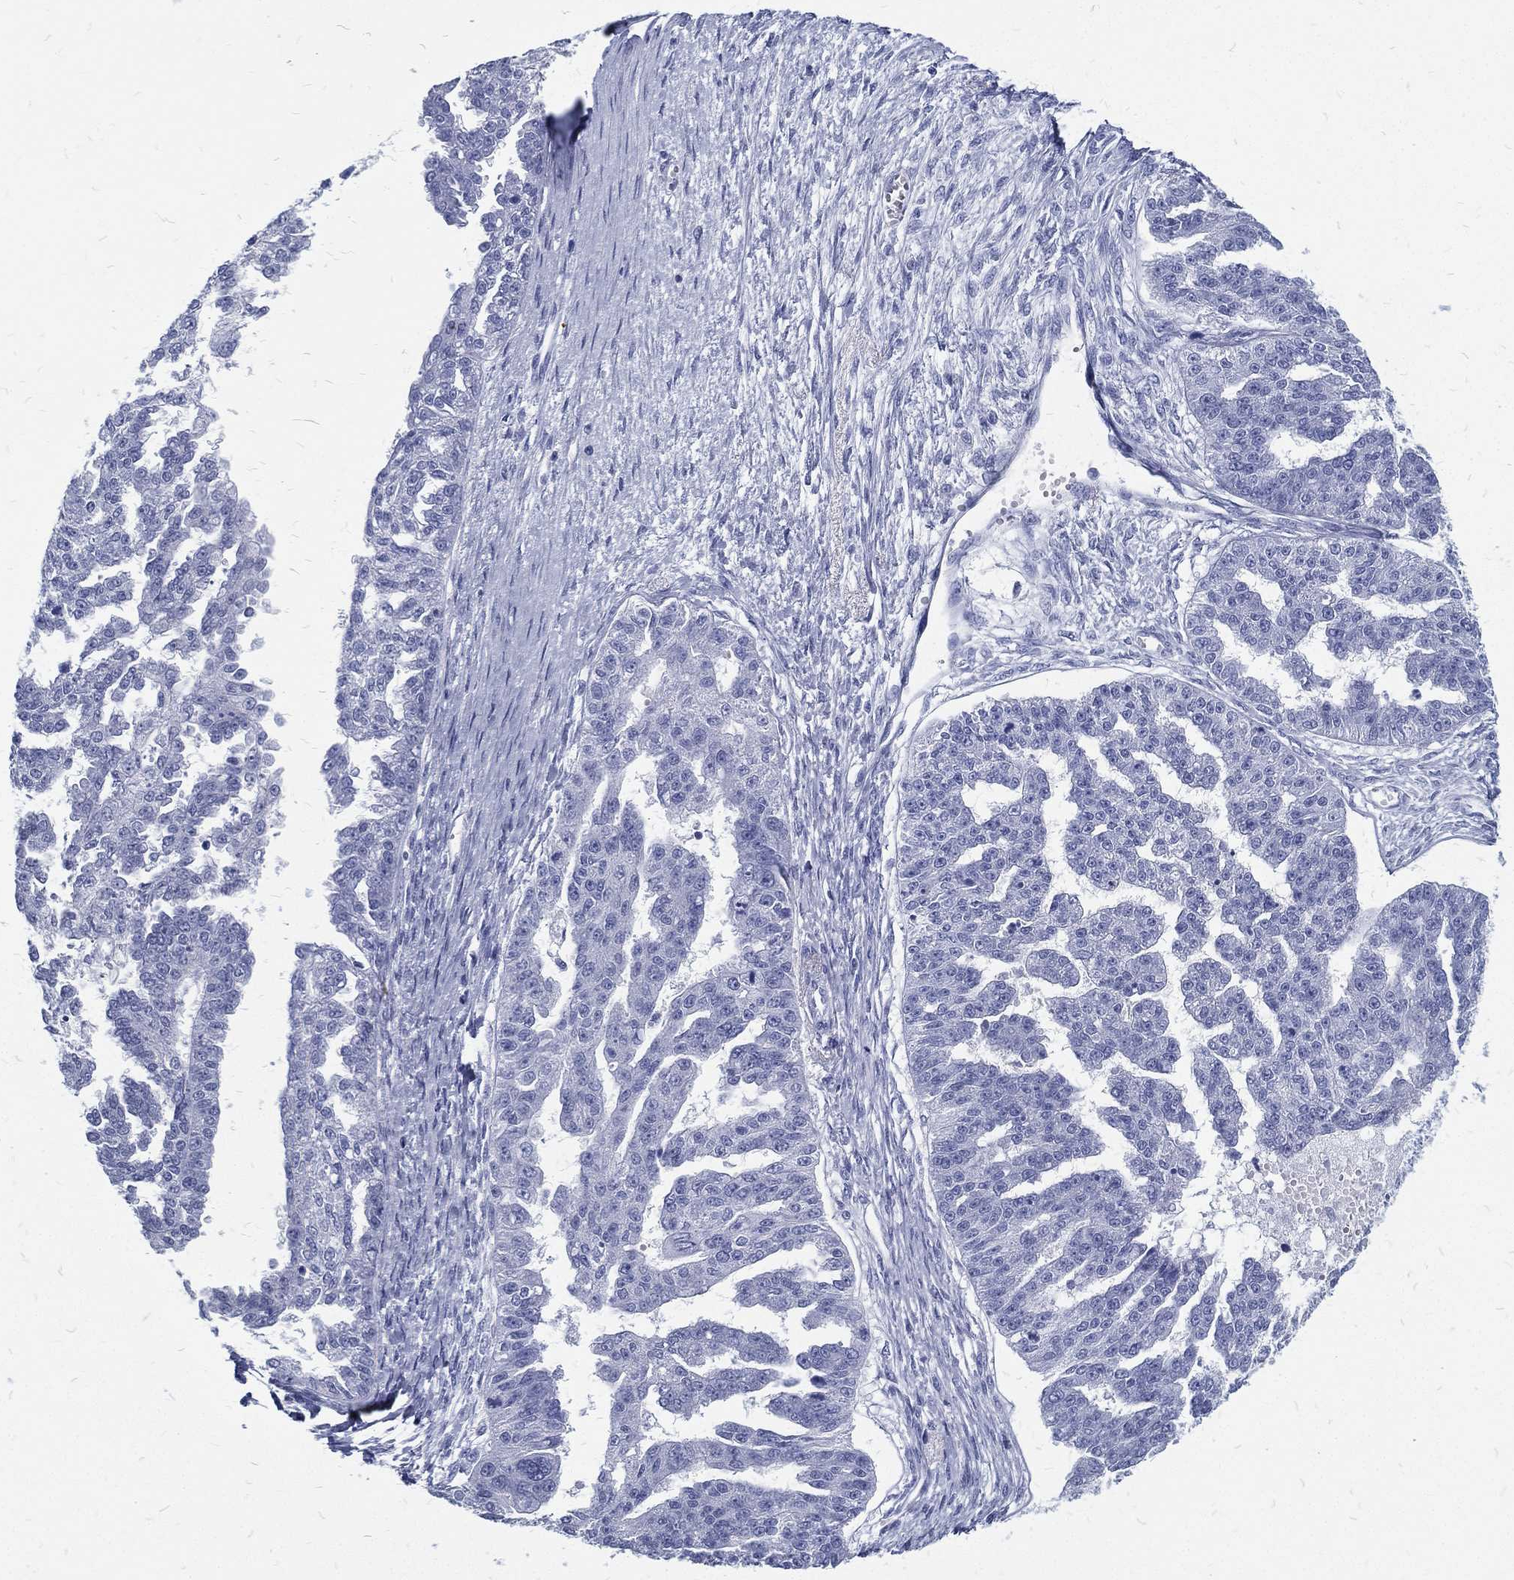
{"staining": {"intensity": "negative", "quantity": "none", "location": "none"}, "tissue": "ovarian cancer", "cell_type": "Tumor cells", "image_type": "cancer", "snomed": [{"axis": "morphology", "description": "Cystadenocarcinoma, serous, NOS"}, {"axis": "topography", "description": "Ovary"}], "caption": "Immunohistochemistry (IHC) image of neoplastic tissue: serous cystadenocarcinoma (ovarian) stained with DAB (3,3'-diaminobenzidine) reveals no significant protein staining in tumor cells.", "gene": "RSPH4A", "patient": {"sex": "female", "age": 58}}